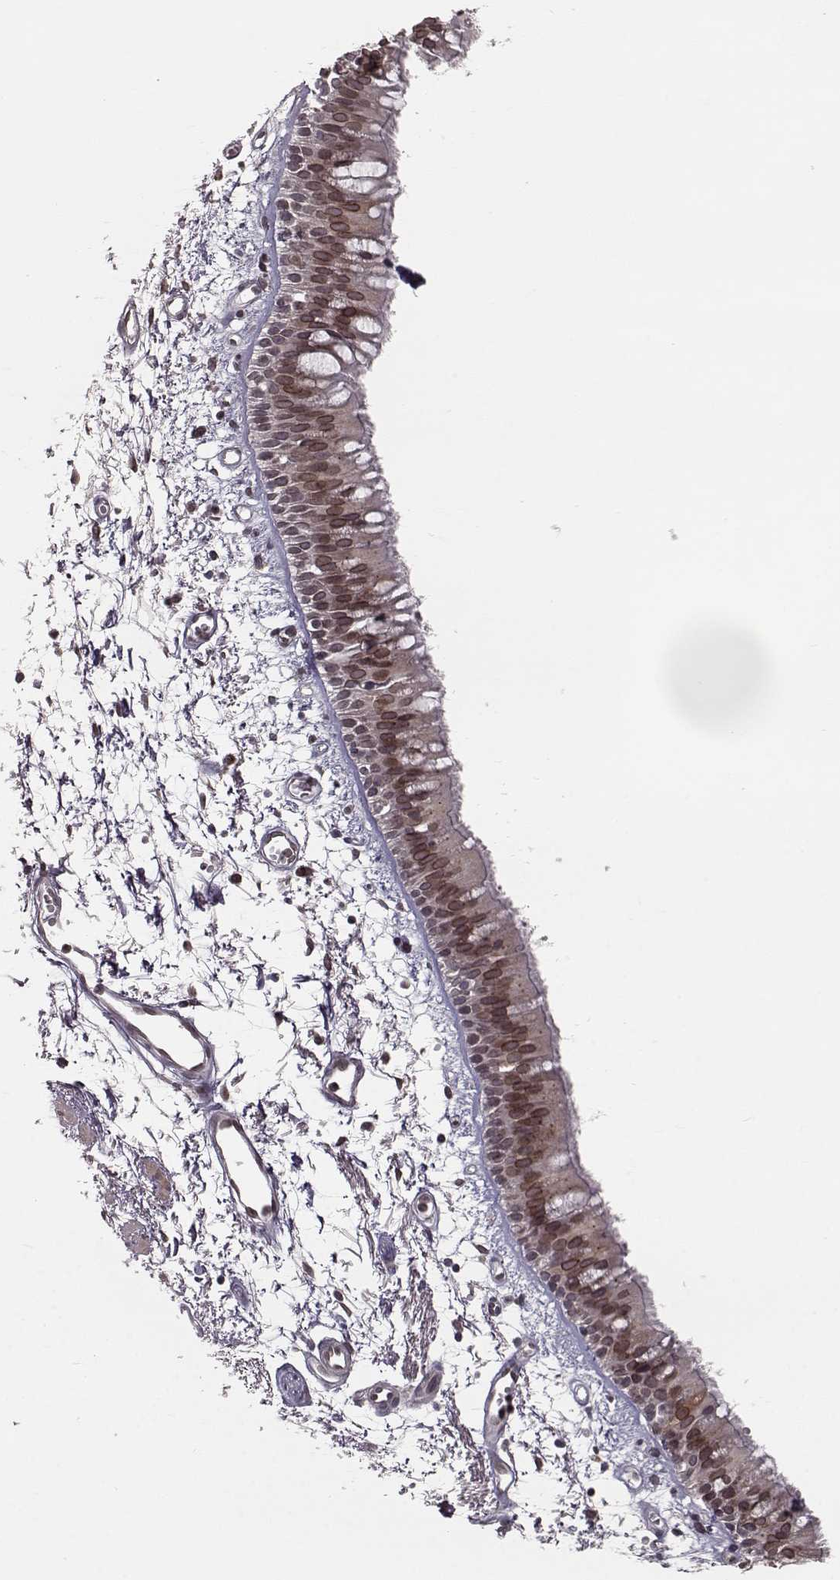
{"staining": {"intensity": "moderate", "quantity": ">75%", "location": "cytoplasmic/membranous,nuclear"}, "tissue": "bronchus", "cell_type": "Respiratory epithelial cells", "image_type": "normal", "snomed": [{"axis": "morphology", "description": "Normal tissue, NOS"}, {"axis": "morphology", "description": "Squamous cell carcinoma, NOS"}, {"axis": "topography", "description": "Cartilage tissue"}, {"axis": "topography", "description": "Bronchus"}, {"axis": "topography", "description": "Lung"}], "caption": "Immunohistochemical staining of unremarkable human bronchus displays medium levels of moderate cytoplasmic/membranous,nuclear expression in about >75% of respiratory epithelial cells.", "gene": "NUP37", "patient": {"sex": "male", "age": 66}}